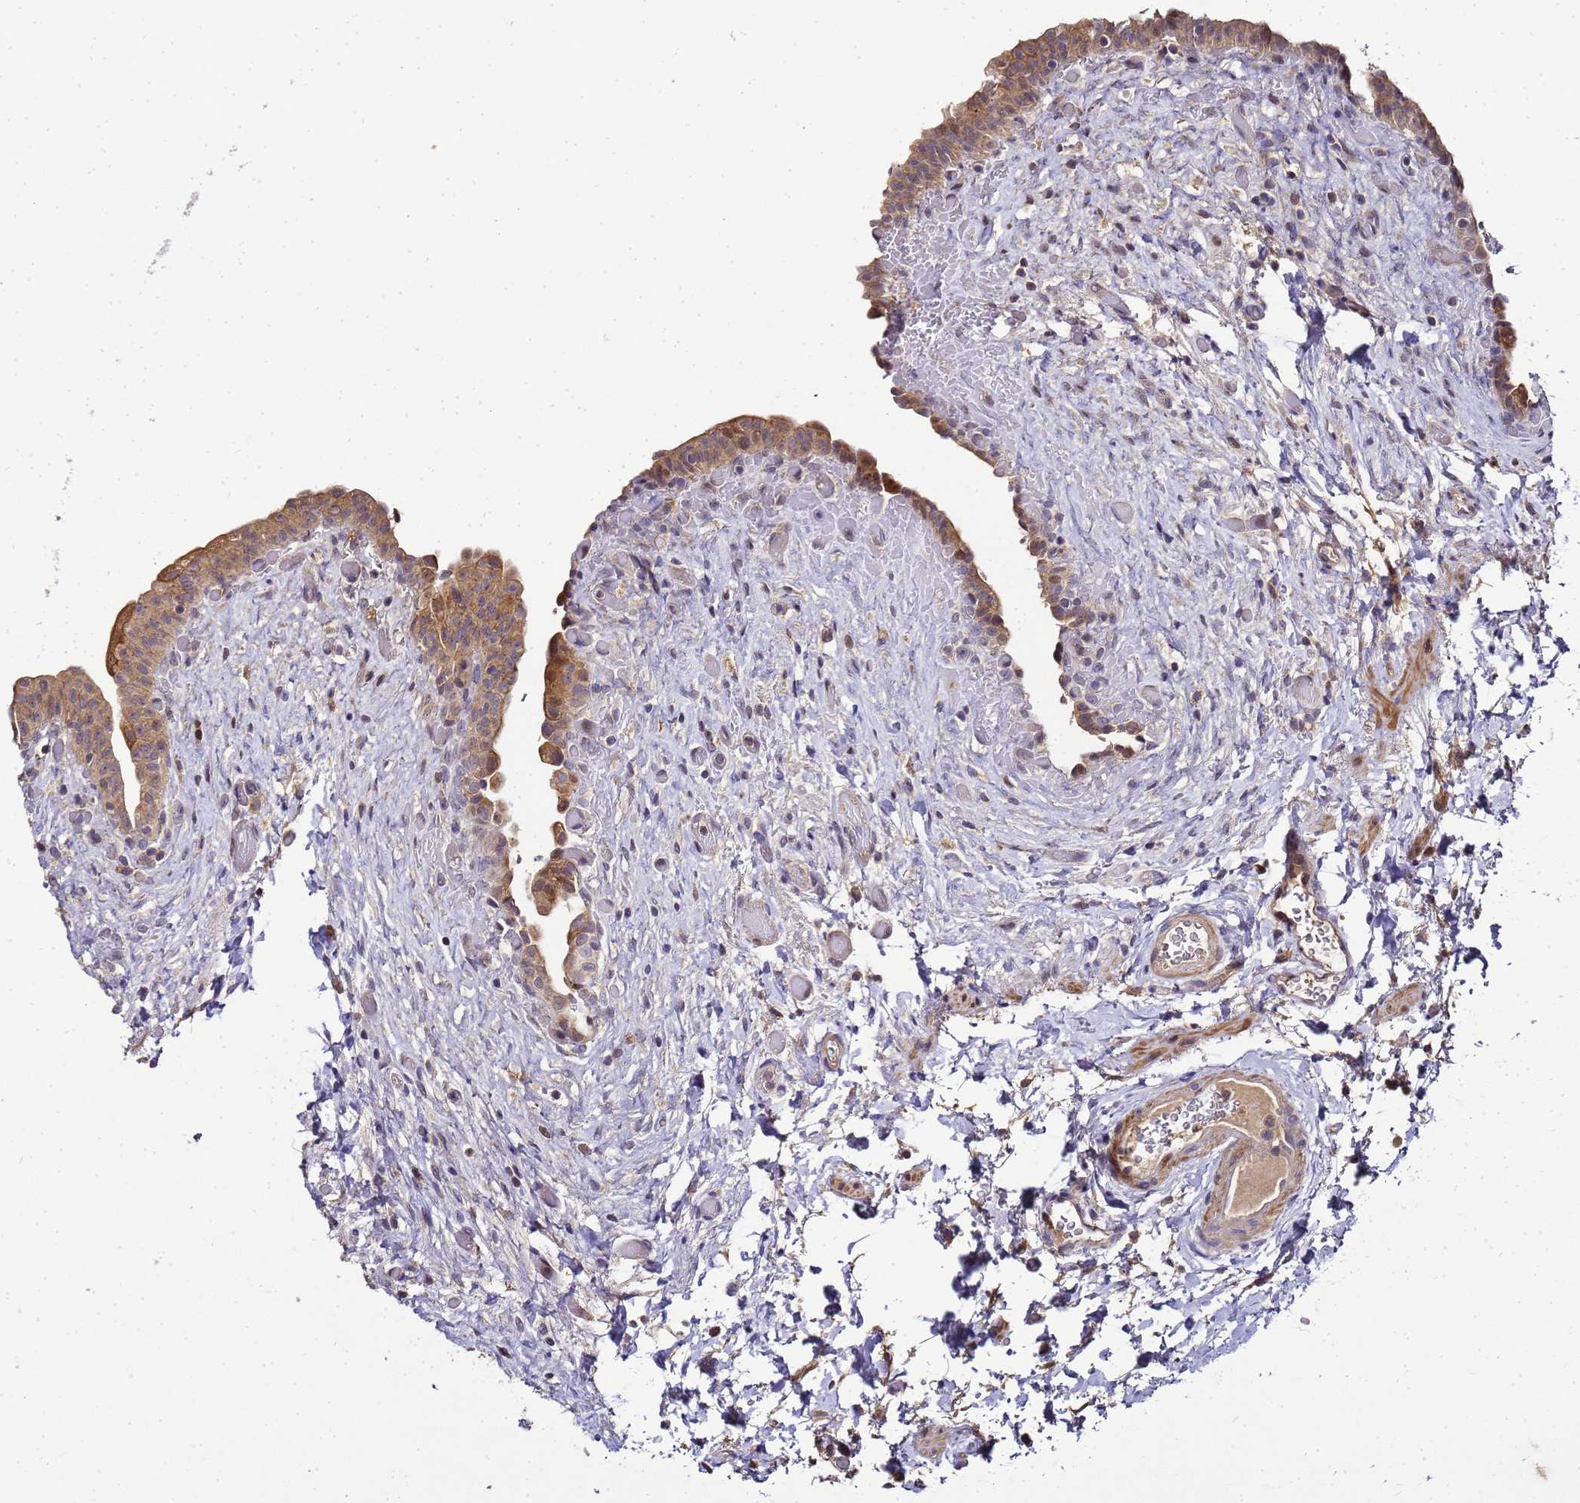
{"staining": {"intensity": "moderate", "quantity": "25%-75%", "location": "cytoplasmic/membranous,nuclear"}, "tissue": "urinary bladder", "cell_type": "Urothelial cells", "image_type": "normal", "snomed": [{"axis": "morphology", "description": "Normal tissue, NOS"}, {"axis": "topography", "description": "Urinary bladder"}], "caption": "A high-resolution micrograph shows immunohistochemistry (IHC) staining of unremarkable urinary bladder, which displays moderate cytoplasmic/membranous,nuclear staining in about 25%-75% of urothelial cells.", "gene": "LGI4", "patient": {"sex": "male", "age": 69}}